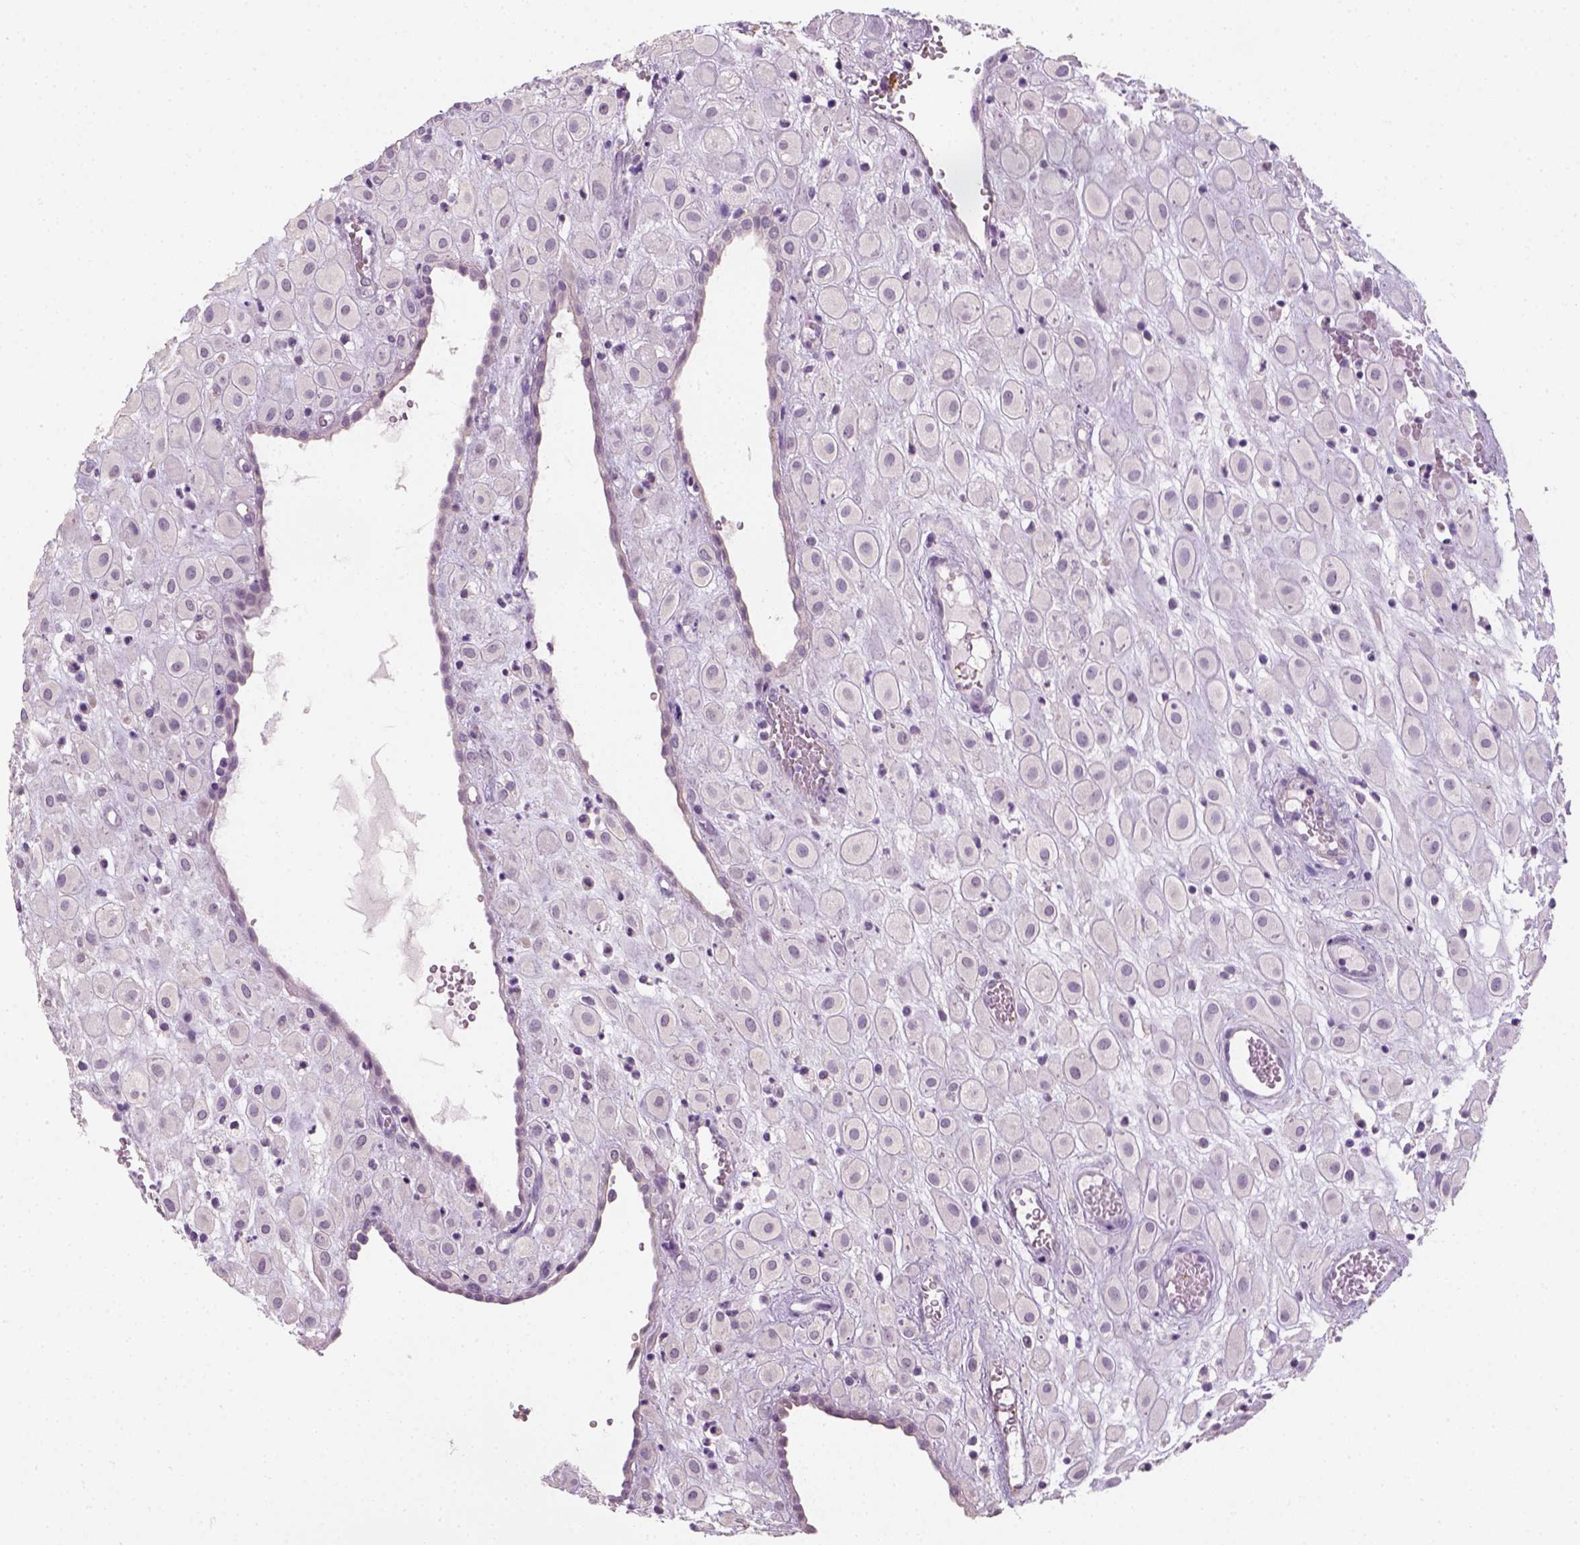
{"staining": {"intensity": "negative", "quantity": "none", "location": "none"}, "tissue": "placenta", "cell_type": "Decidual cells", "image_type": "normal", "snomed": [{"axis": "morphology", "description": "Normal tissue, NOS"}, {"axis": "topography", "description": "Placenta"}], "caption": "Decidual cells are negative for protein expression in unremarkable human placenta. The staining was performed using DAB (3,3'-diaminobenzidine) to visualize the protein expression in brown, while the nuclei were stained in blue with hematoxylin (Magnification: 20x).", "gene": "FAM163B", "patient": {"sex": "female", "age": 24}}